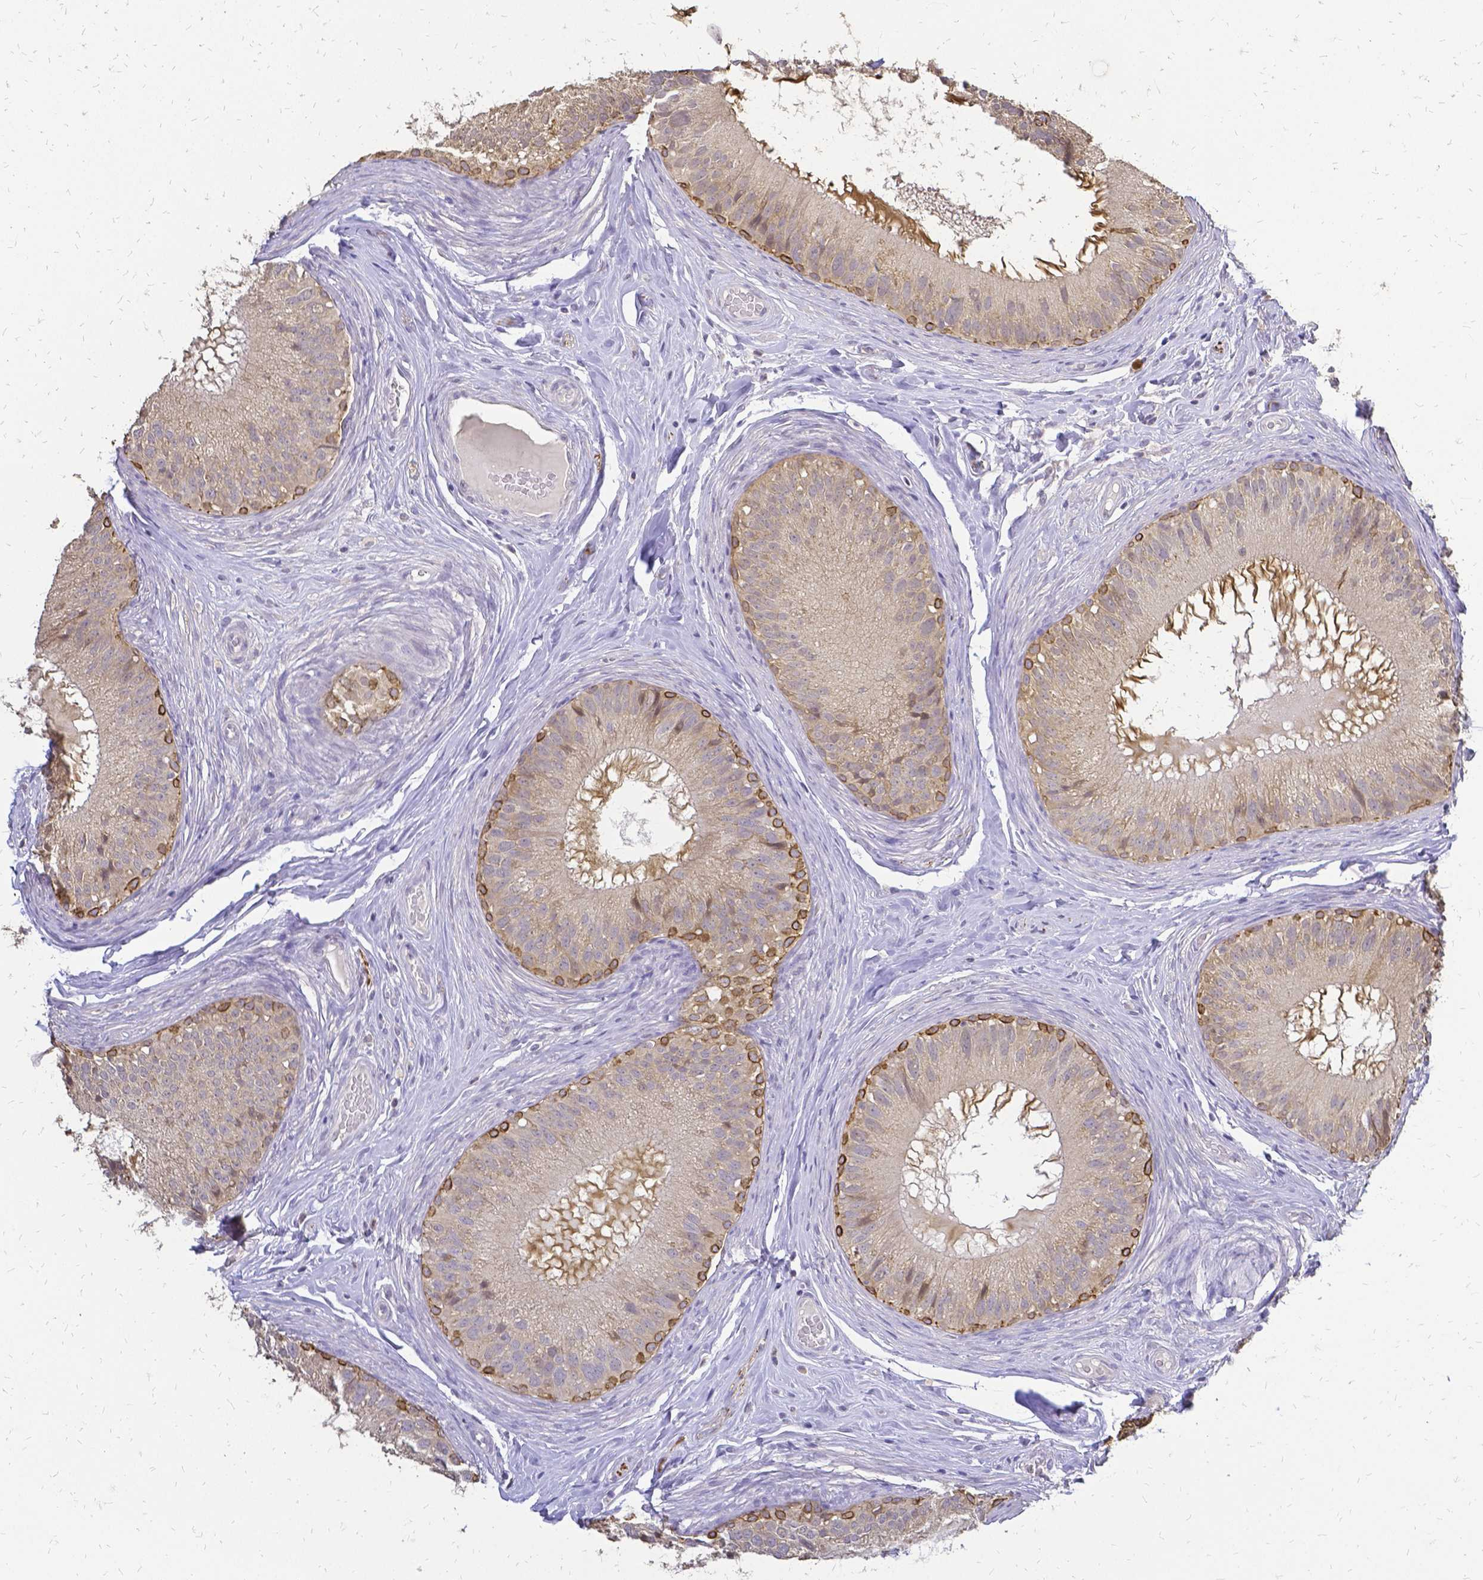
{"staining": {"intensity": "moderate", "quantity": "25%-75%", "location": "cytoplasmic/membranous"}, "tissue": "epididymis", "cell_type": "Glandular cells", "image_type": "normal", "snomed": [{"axis": "morphology", "description": "Normal tissue, NOS"}, {"axis": "topography", "description": "Epididymis"}], "caption": "Immunohistochemistry (IHC) photomicrograph of benign human epididymis stained for a protein (brown), which demonstrates medium levels of moderate cytoplasmic/membranous expression in approximately 25%-75% of glandular cells.", "gene": "CIB1", "patient": {"sex": "male", "age": 34}}